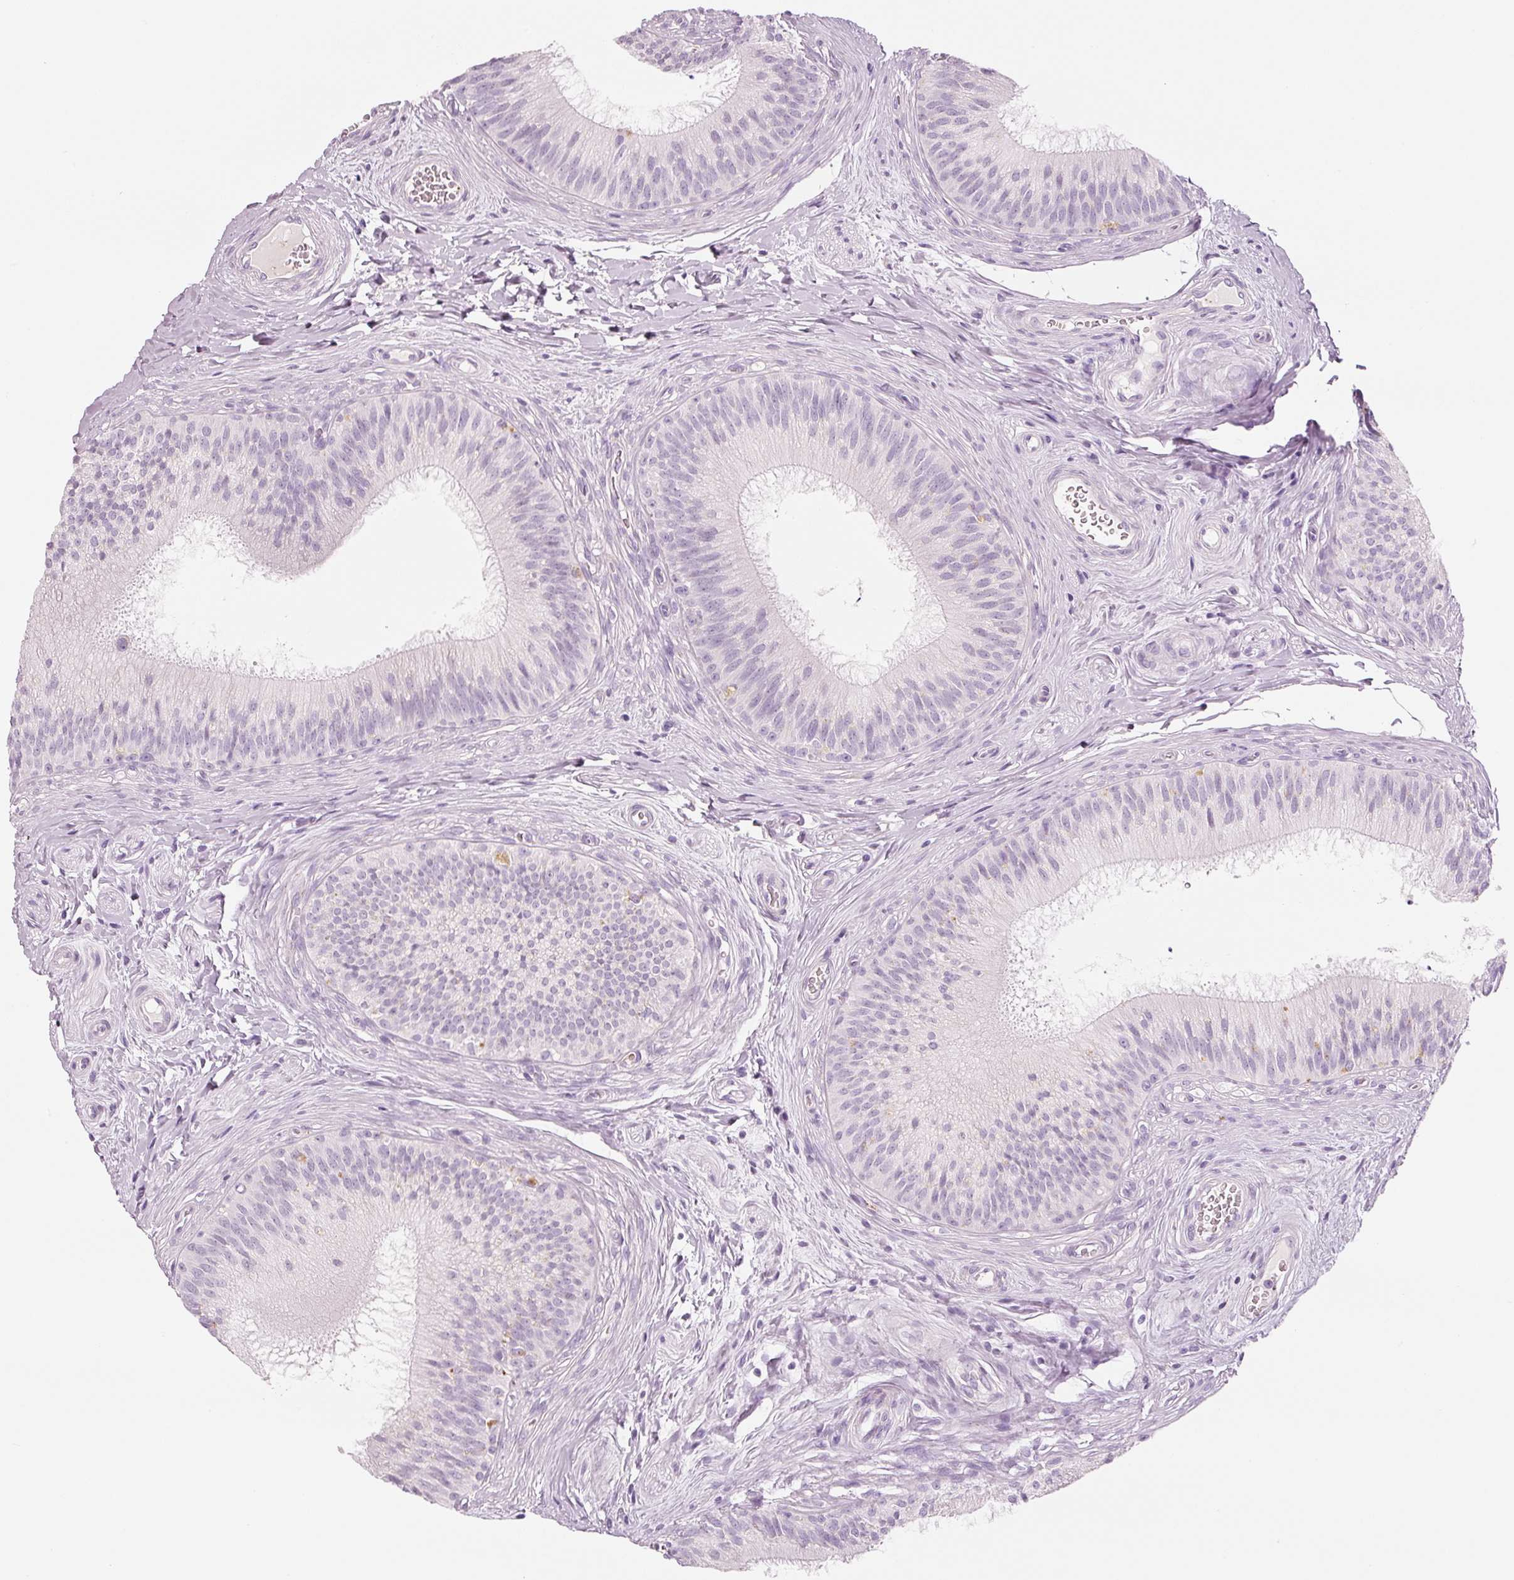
{"staining": {"intensity": "negative", "quantity": "none", "location": "none"}, "tissue": "epididymis", "cell_type": "Glandular cells", "image_type": "normal", "snomed": [{"axis": "morphology", "description": "Normal tissue, NOS"}, {"axis": "topography", "description": "Epididymis"}], "caption": "A histopathology image of human epididymis is negative for staining in glandular cells. (Immunohistochemistry (ihc), brightfield microscopy, high magnification).", "gene": "LECT2", "patient": {"sex": "male", "age": 24}}